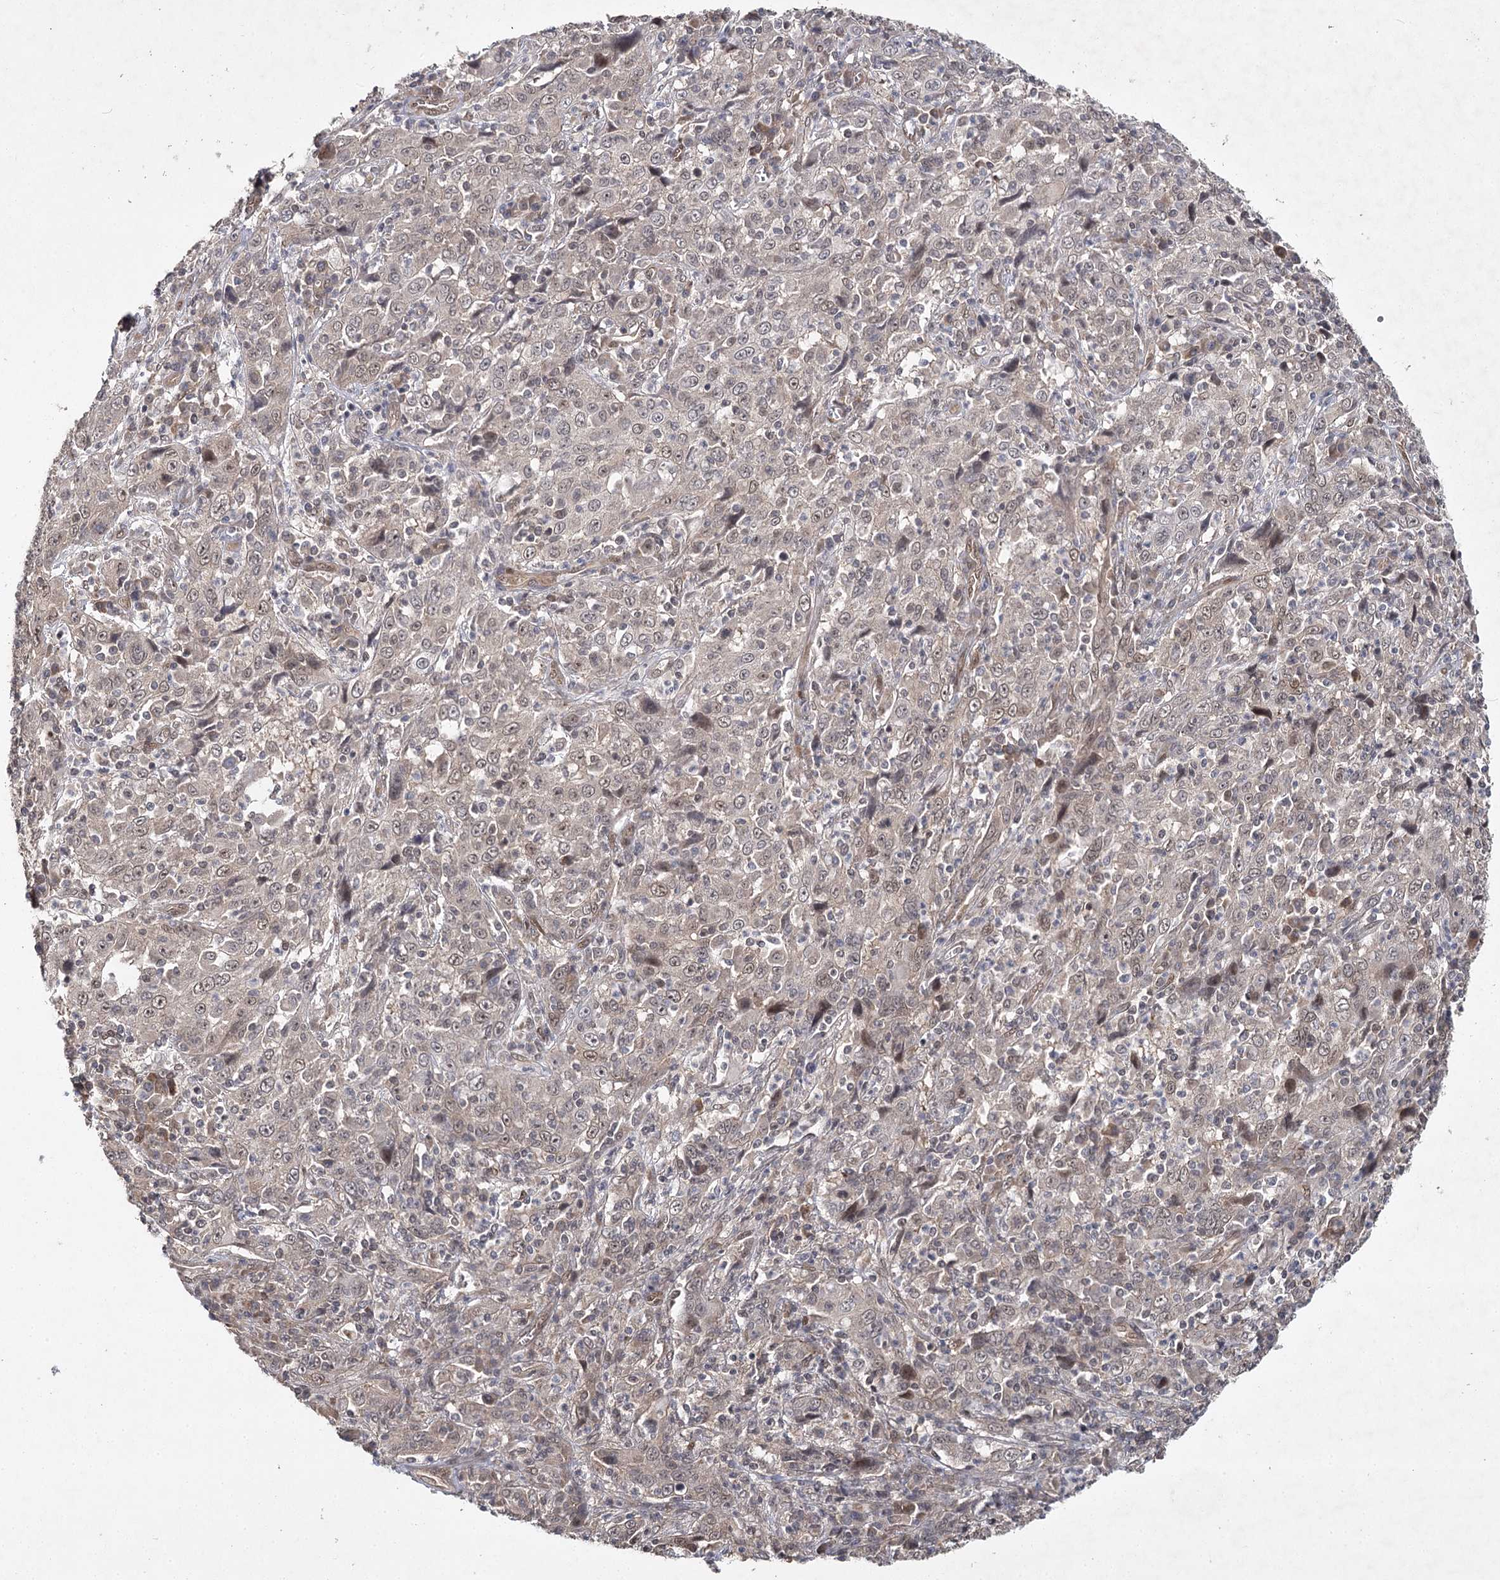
{"staining": {"intensity": "weak", "quantity": "<25%", "location": "nuclear"}, "tissue": "cervical cancer", "cell_type": "Tumor cells", "image_type": "cancer", "snomed": [{"axis": "morphology", "description": "Squamous cell carcinoma, NOS"}, {"axis": "topography", "description": "Cervix"}], "caption": "High power microscopy micrograph of an immunohistochemistry (IHC) histopathology image of cervical squamous cell carcinoma, revealing no significant expression in tumor cells.", "gene": "DCUN1D4", "patient": {"sex": "female", "age": 46}}